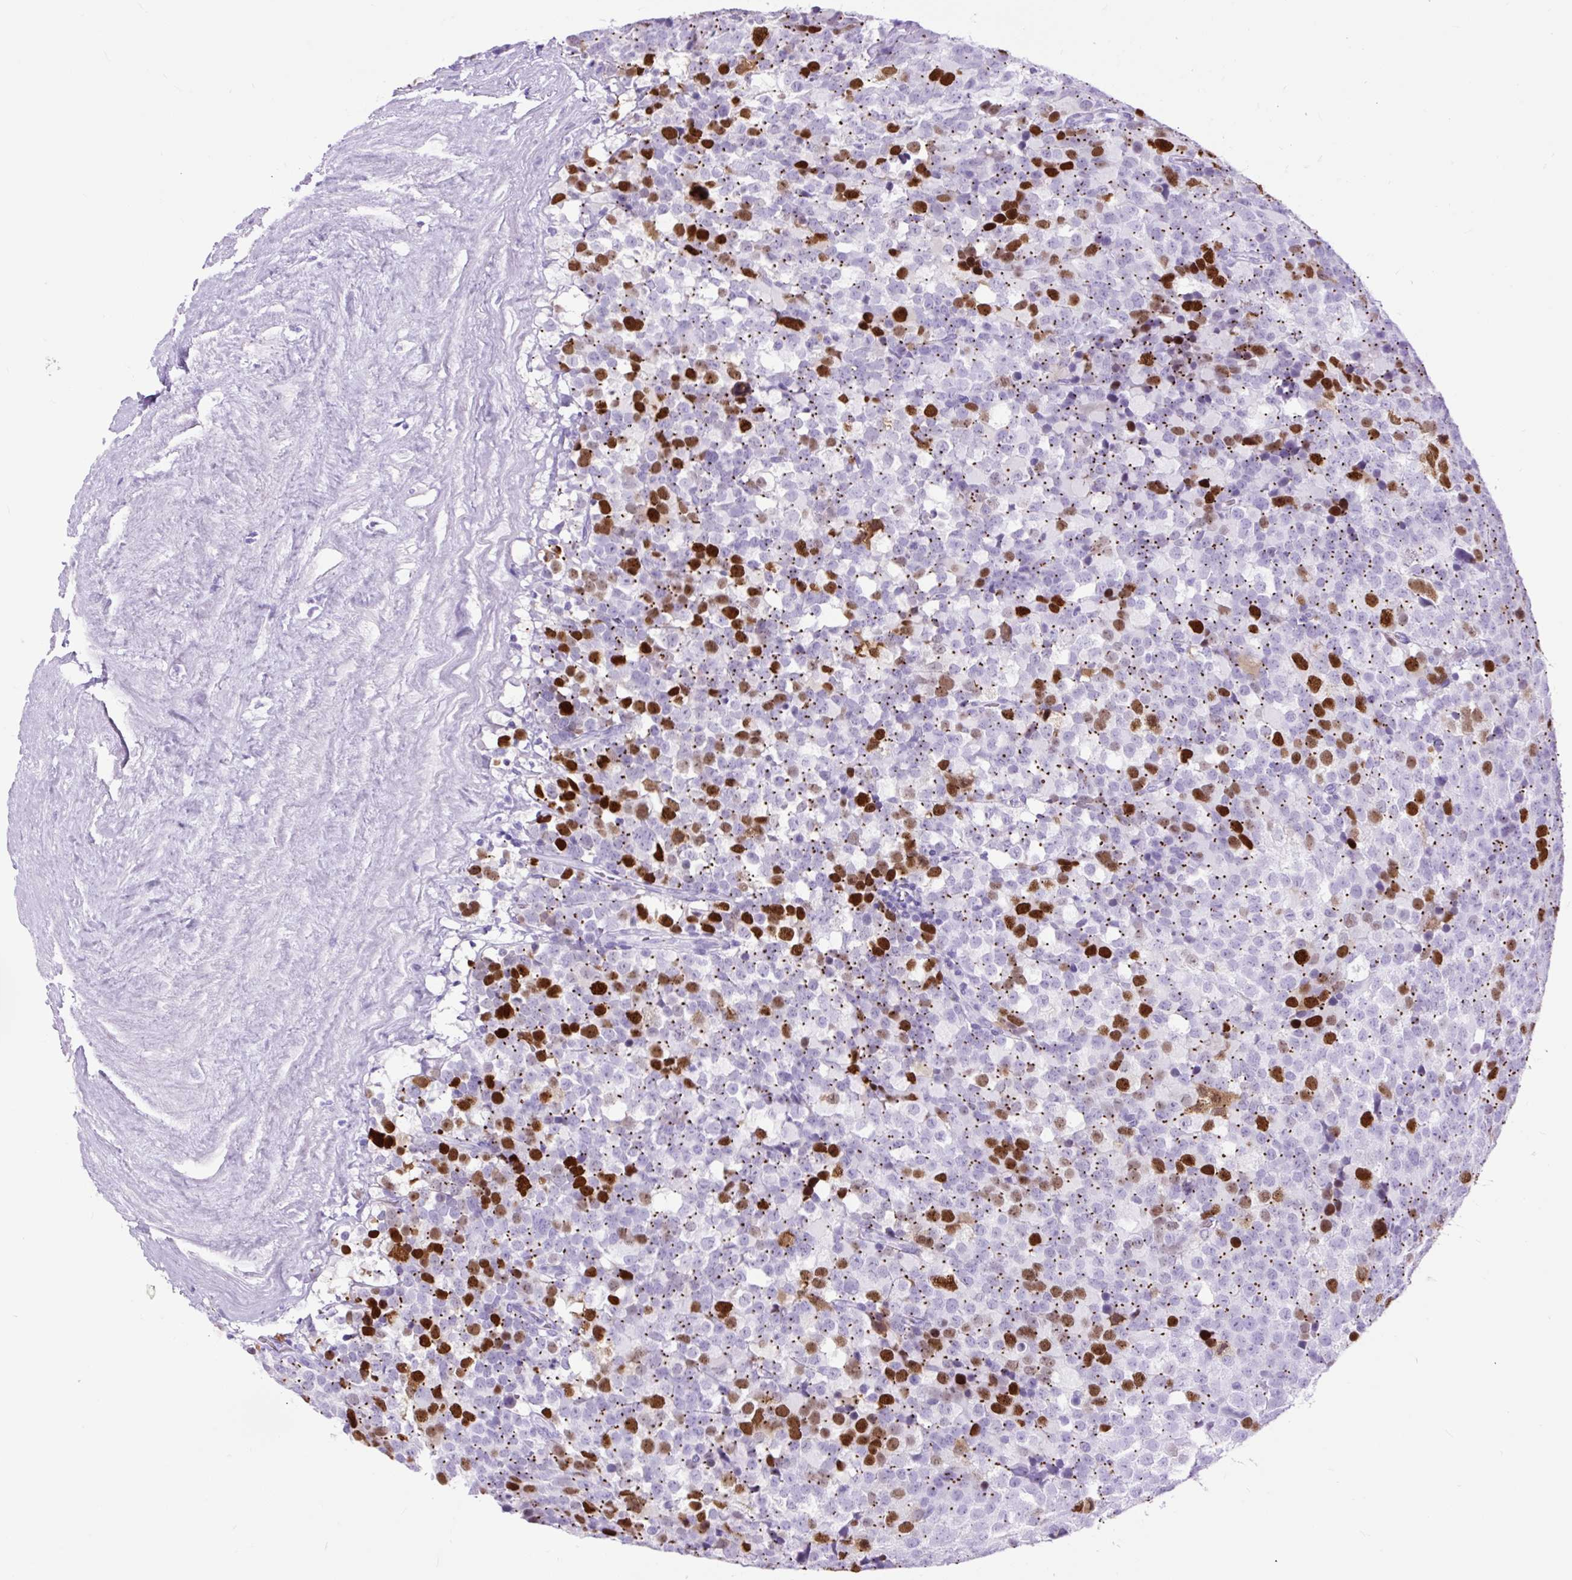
{"staining": {"intensity": "strong", "quantity": "25%-75%", "location": "nuclear"}, "tissue": "testis cancer", "cell_type": "Tumor cells", "image_type": "cancer", "snomed": [{"axis": "morphology", "description": "Seminoma, NOS"}, {"axis": "topography", "description": "Testis"}], "caption": "A brown stain labels strong nuclear staining of a protein in human testis cancer (seminoma) tumor cells. (brown staining indicates protein expression, while blue staining denotes nuclei).", "gene": "RACGAP1", "patient": {"sex": "male", "age": 71}}